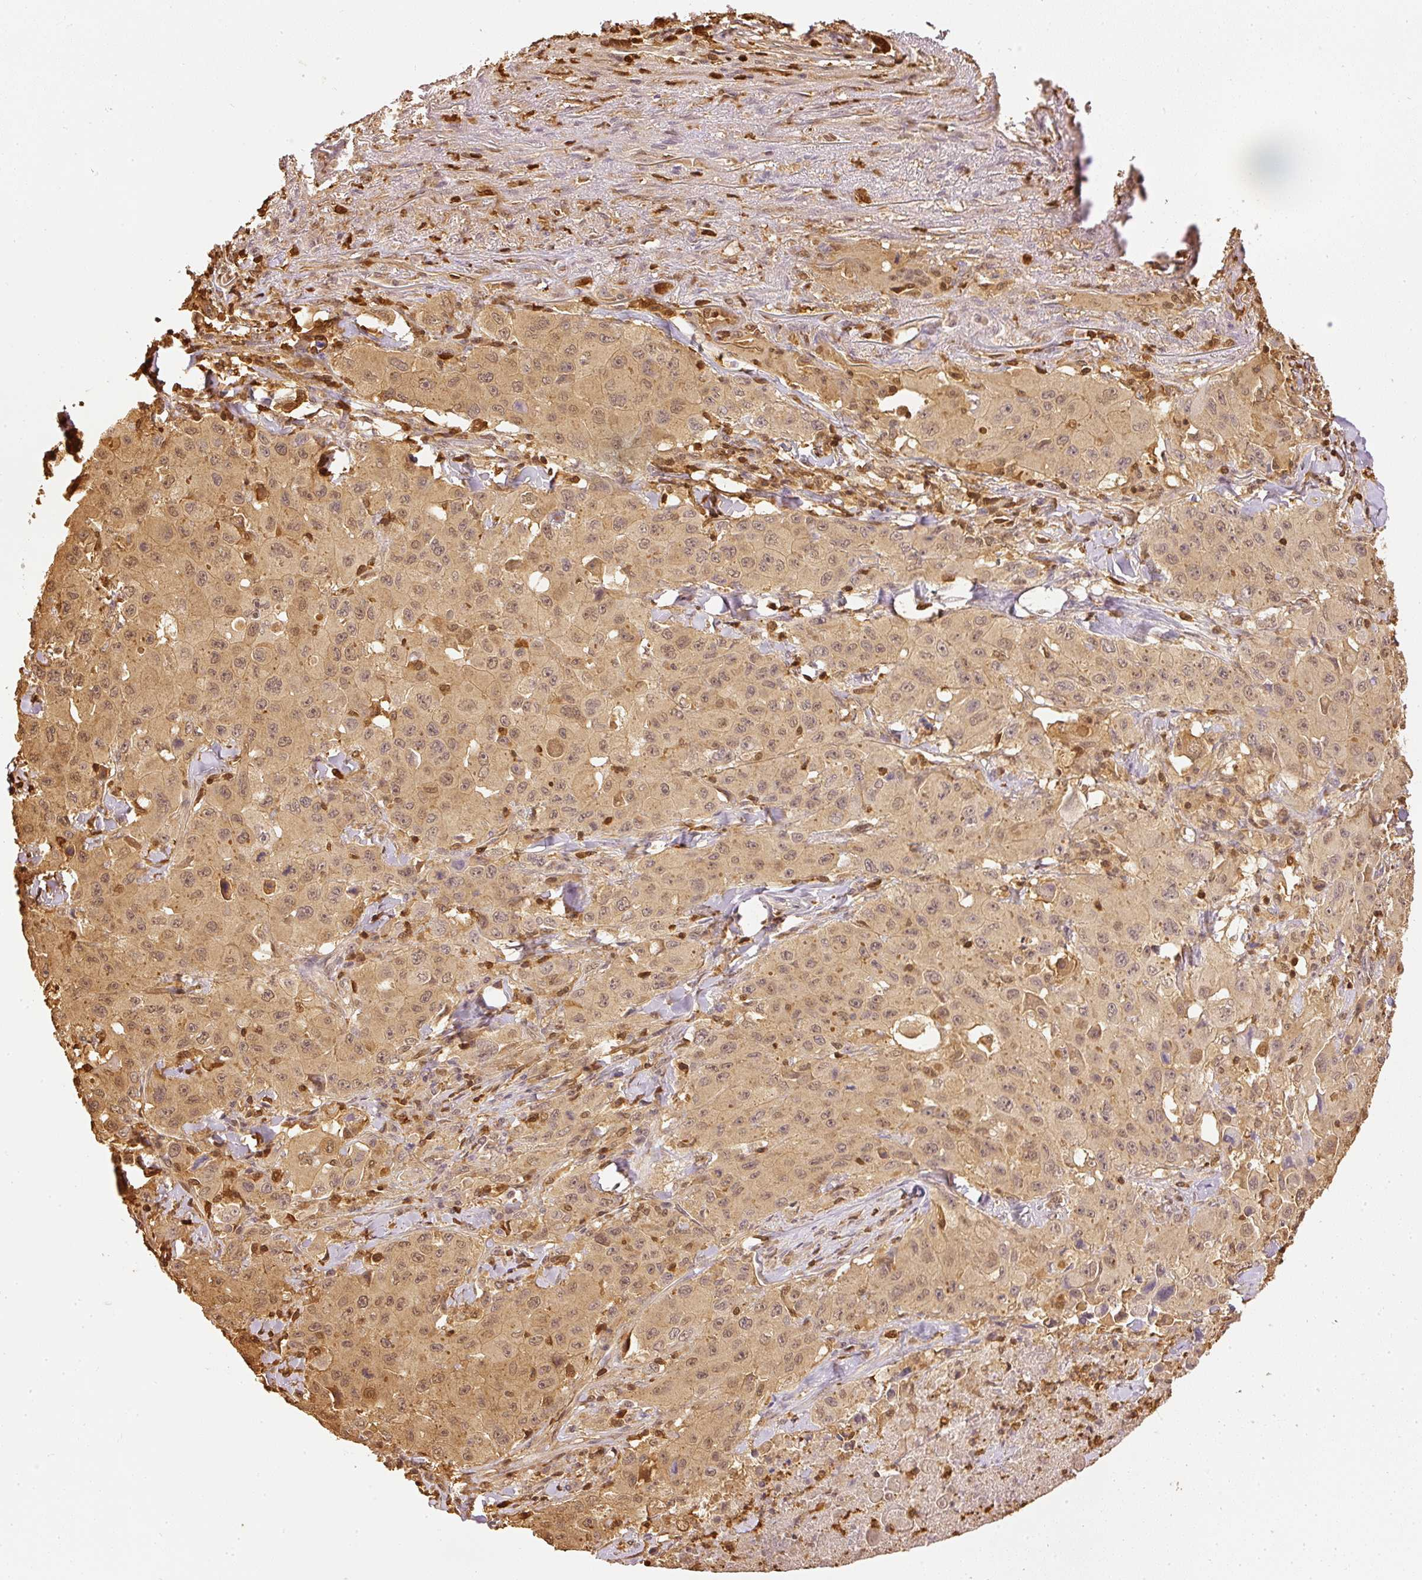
{"staining": {"intensity": "weak", "quantity": ">75%", "location": "cytoplasmic/membranous,nuclear"}, "tissue": "lung cancer", "cell_type": "Tumor cells", "image_type": "cancer", "snomed": [{"axis": "morphology", "description": "Squamous cell carcinoma, NOS"}, {"axis": "topography", "description": "Lung"}], "caption": "IHC micrograph of neoplastic tissue: human lung squamous cell carcinoma stained using immunohistochemistry reveals low levels of weak protein expression localized specifically in the cytoplasmic/membranous and nuclear of tumor cells, appearing as a cytoplasmic/membranous and nuclear brown color.", "gene": "PFN1", "patient": {"sex": "male", "age": 63}}